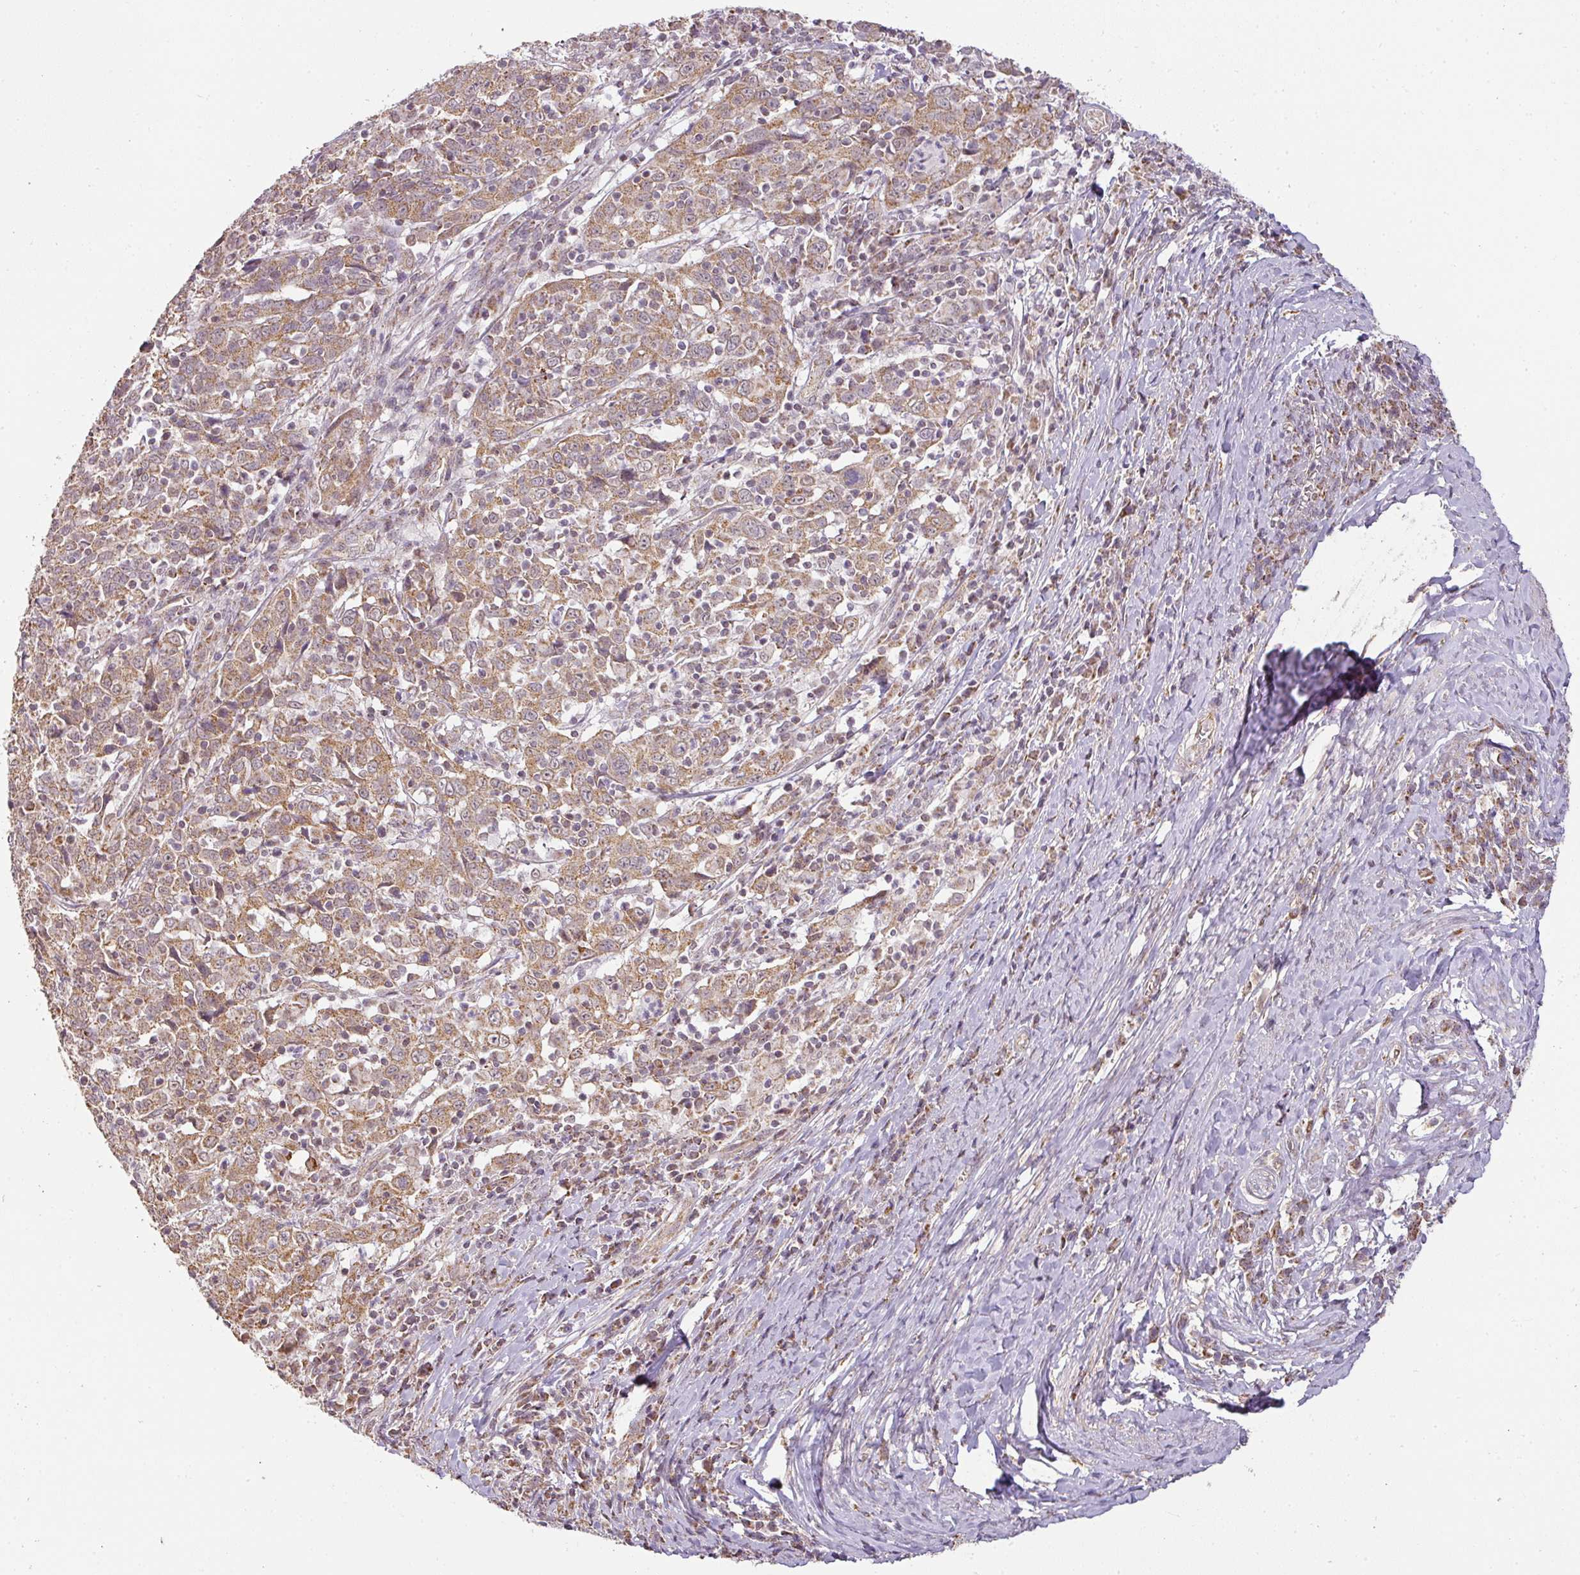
{"staining": {"intensity": "moderate", "quantity": ">75%", "location": "cytoplasmic/membranous"}, "tissue": "cervical cancer", "cell_type": "Tumor cells", "image_type": "cancer", "snomed": [{"axis": "morphology", "description": "Squamous cell carcinoma, NOS"}, {"axis": "topography", "description": "Cervix"}], "caption": "Immunohistochemical staining of human cervical cancer shows medium levels of moderate cytoplasmic/membranous protein expression in approximately >75% of tumor cells.", "gene": "MYOM2", "patient": {"sex": "female", "age": 46}}